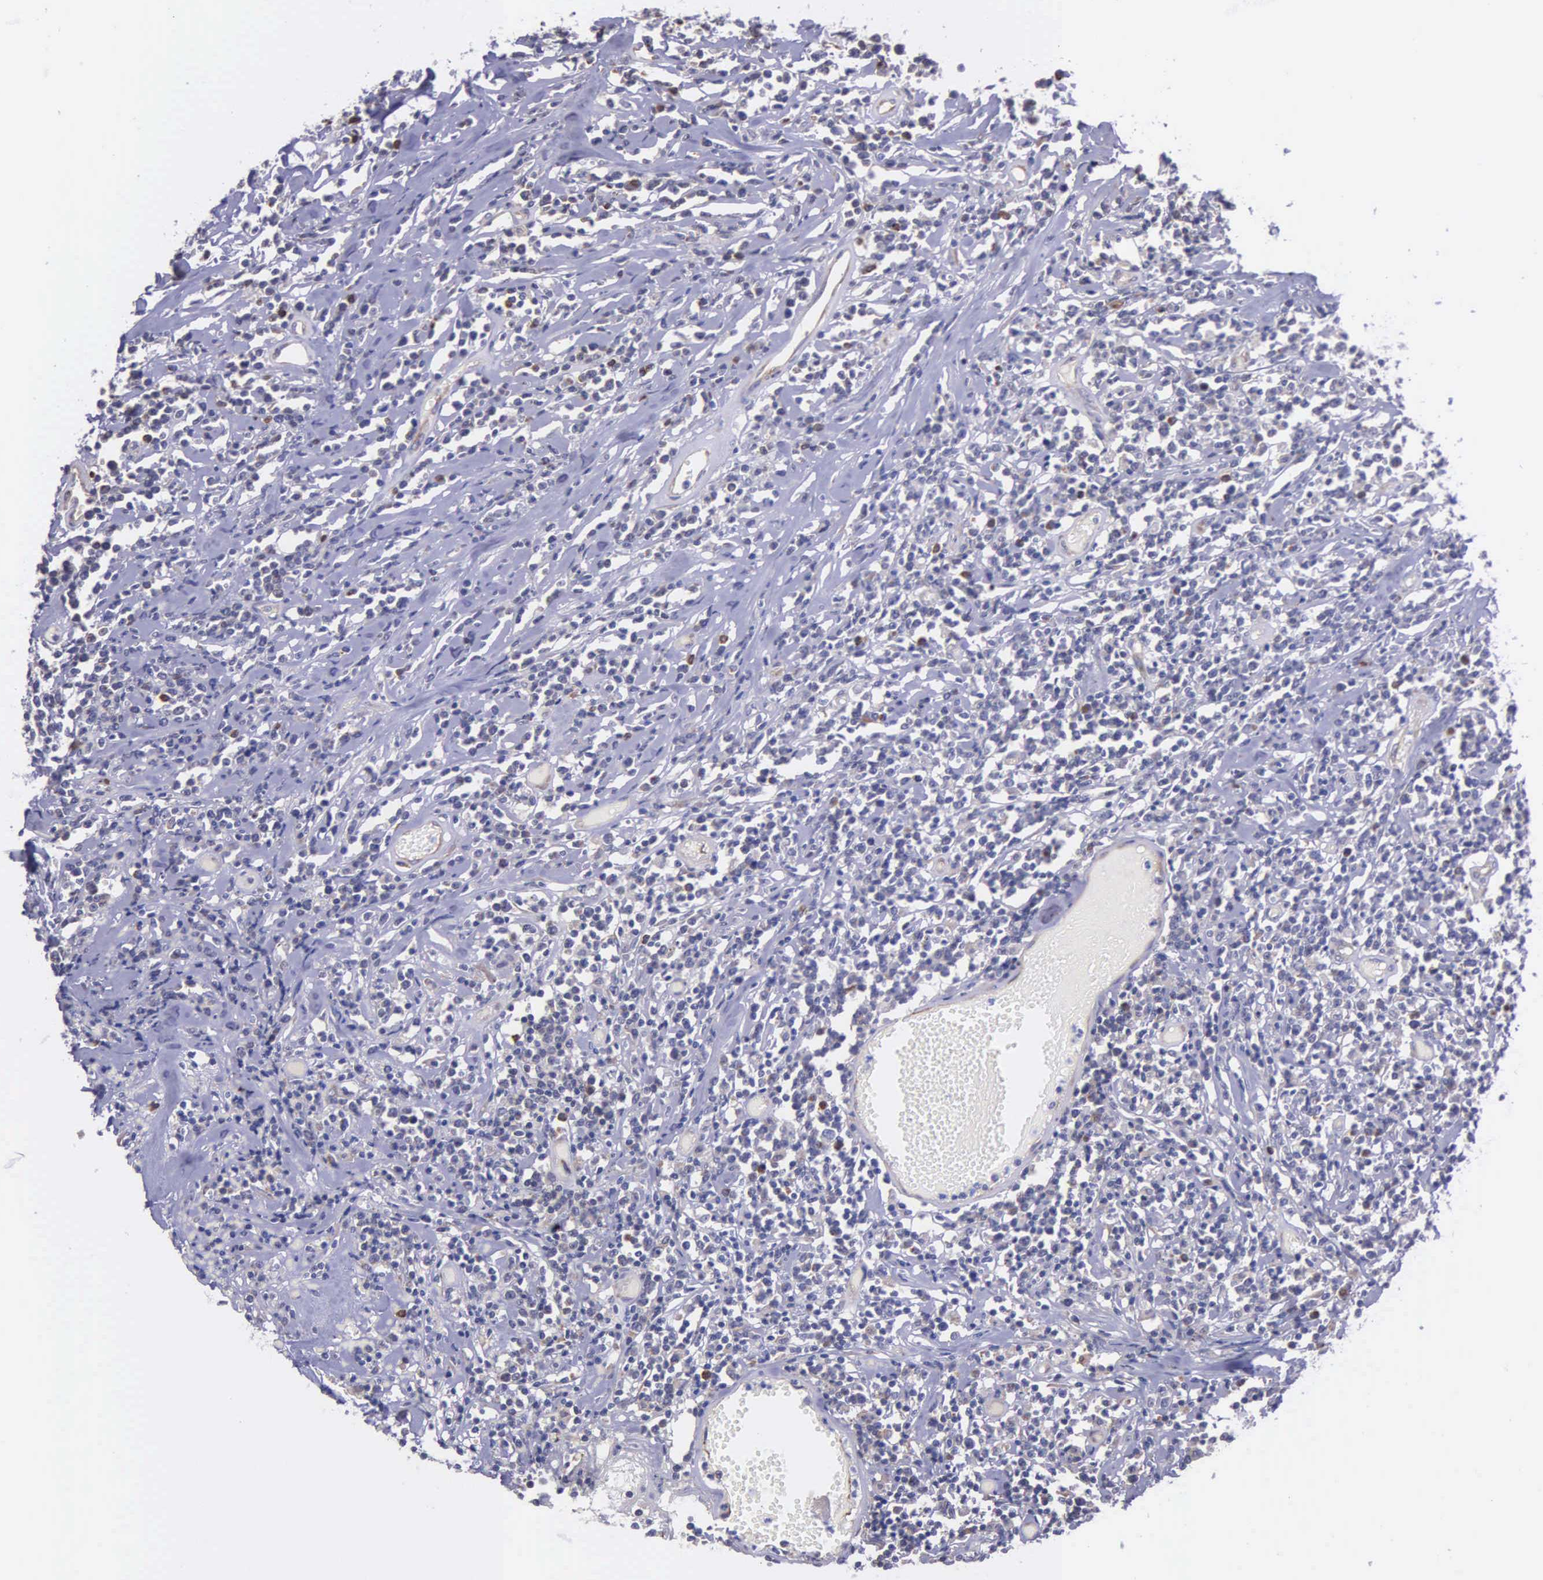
{"staining": {"intensity": "weak", "quantity": "<25%", "location": "cytoplasmic/membranous"}, "tissue": "lymphoma", "cell_type": "Tumor cells", "image_type": "cancer", "snomed": [{"axis": "morphology", "description": "Malignant lymphoma, non-Hodgkin's type, High grade"}, {"axis": "topography", "description": "Colon"}], "caption": "DAB (3,3'-diaminobenzidine) immunohistochemical staining of malignant lymphoma, non-Hodgkin's type (high-grade) displays no significant expression in tumor cells.", "gene": "ZC3H12B", "patient": {"sex": "male", "age": 82}}